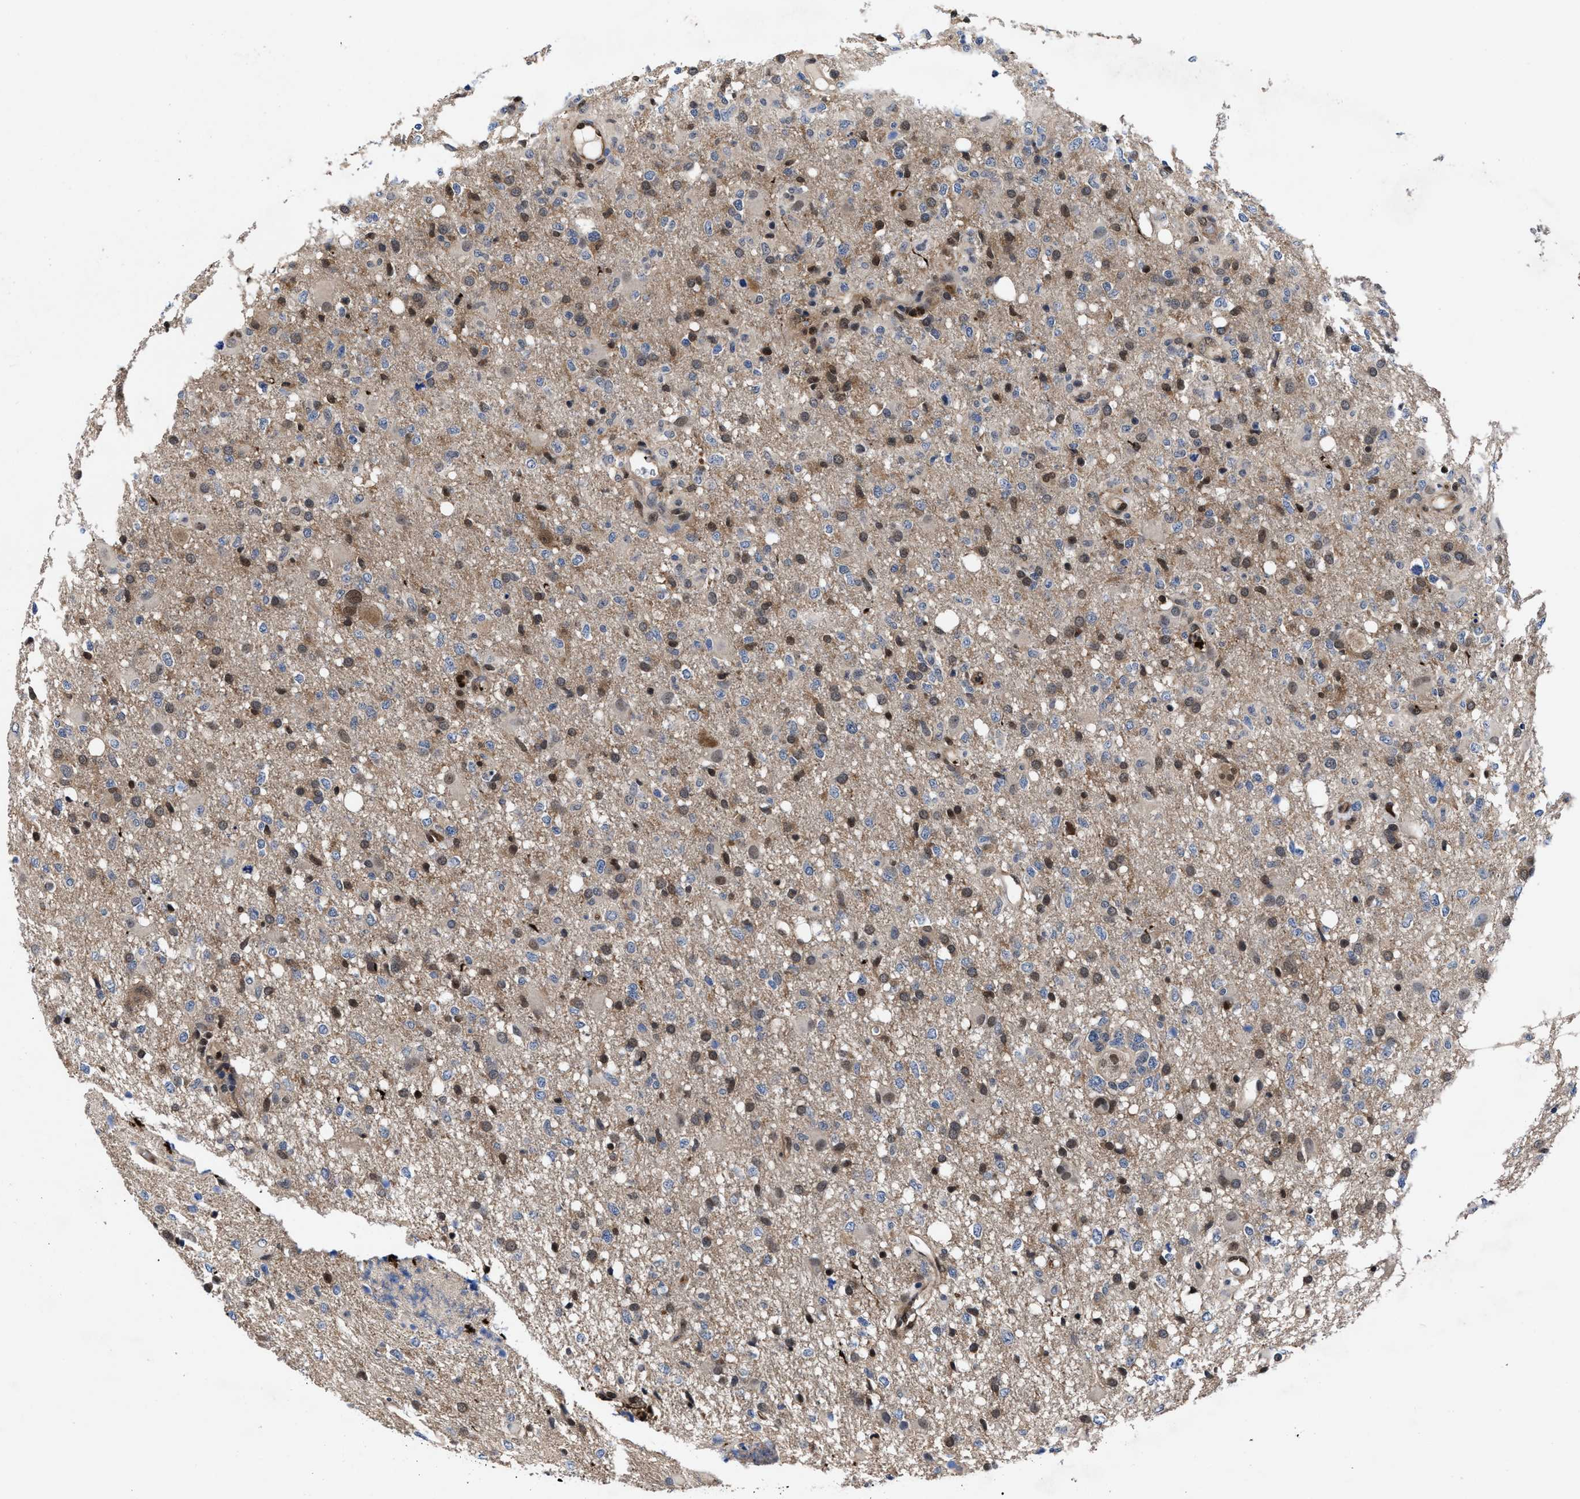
{"staining": {"intensity": "weak", "quantity": "25%-75%", "location": "cytoplasmic/membranous,nuclear"}, "tissue": "glioma", "cell_type": "Tumor cells", "image_type": "cancer", "snomed": [{"axis": "morphology", "description": "Glioma, malignant, High grade"}, {"axis": "topography", "description": "Brain"}], "caption": "Tumor cells reveal low levels of weak cytoplasmic/membranous and nuclear positivity in about 25%-75% of cells in human glioma.", "gene": "ACLY", "patient": {"sex": "female", "age": 57}}